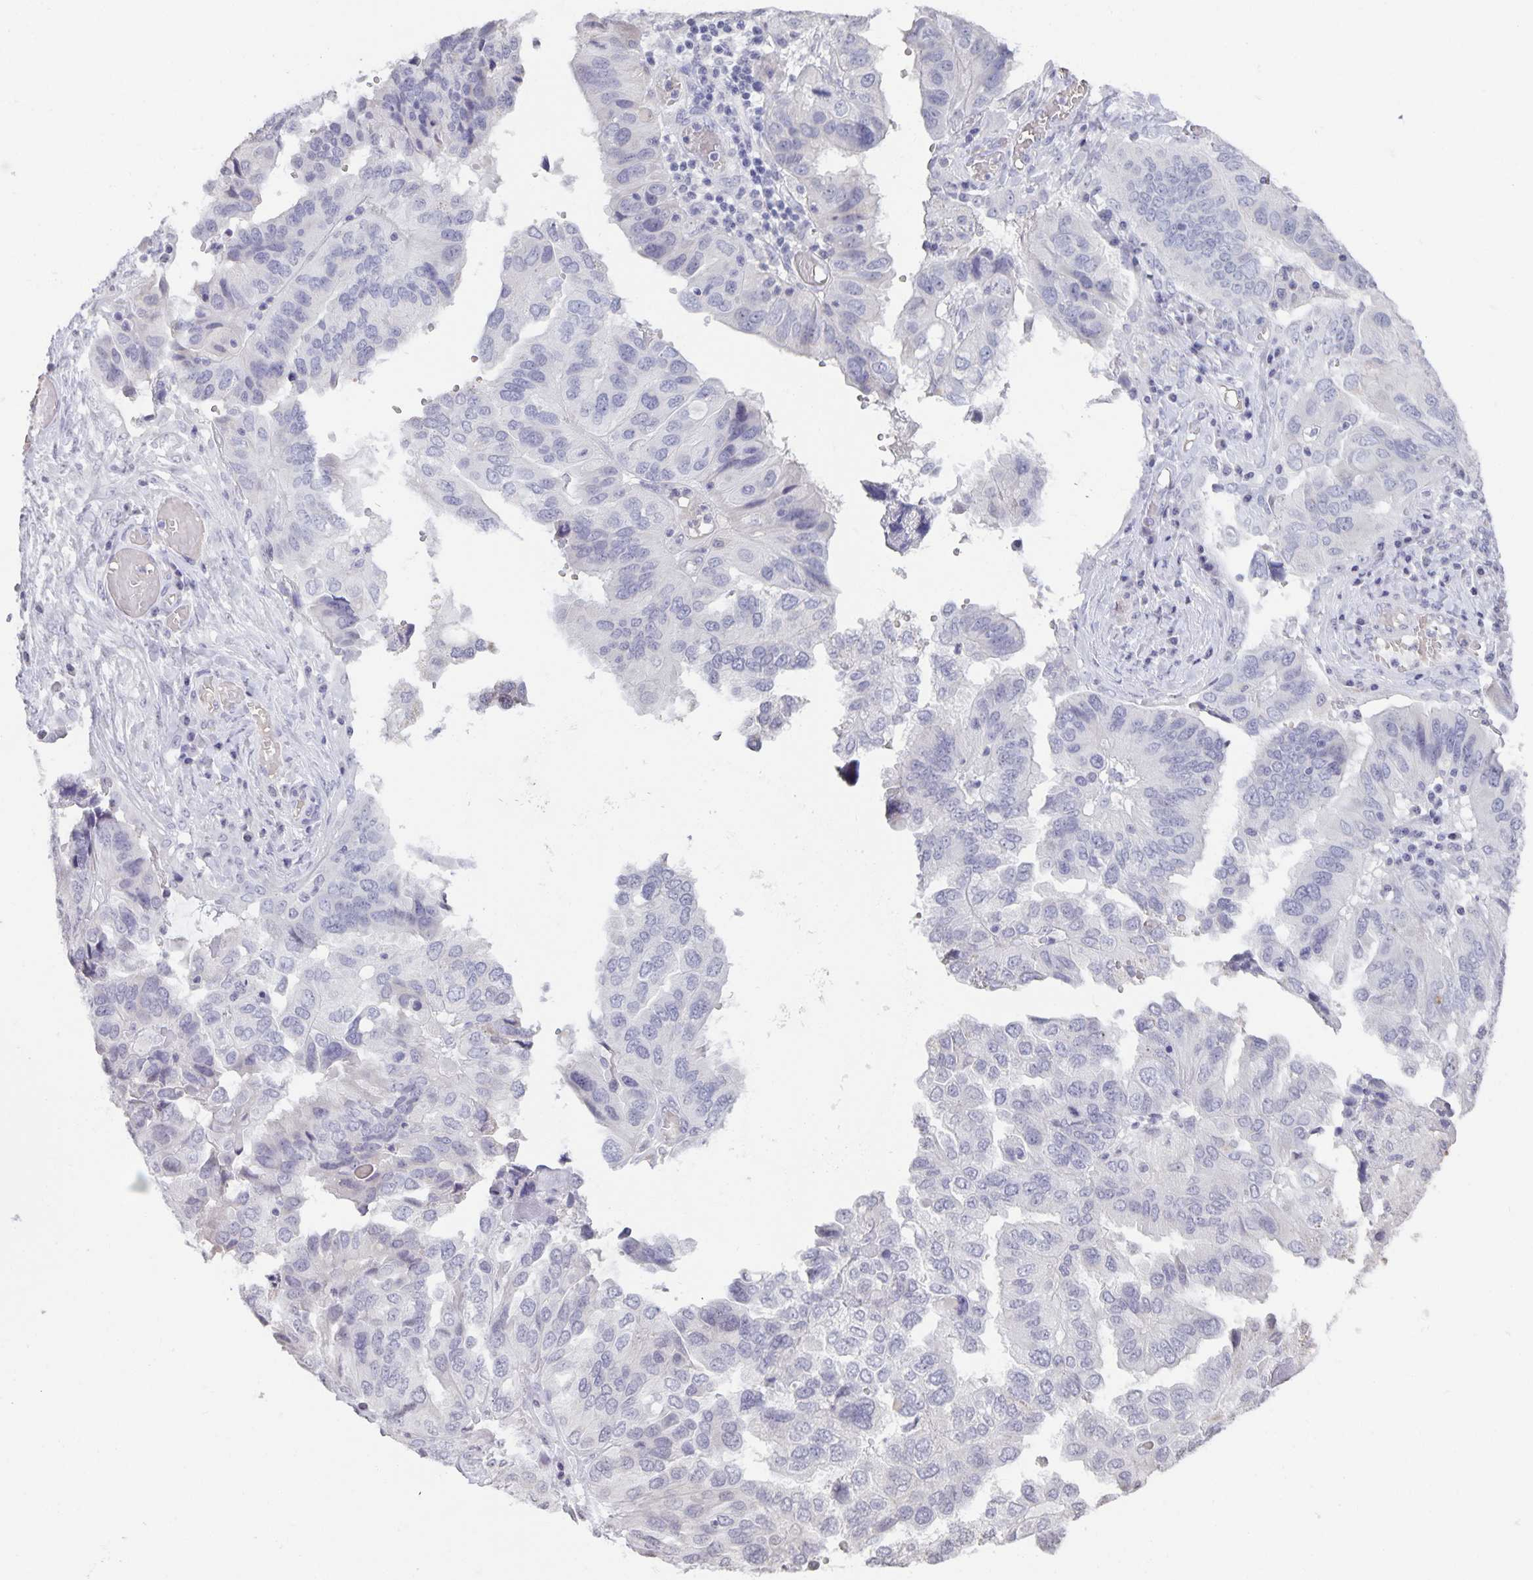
{"staining": {"intensity": "negative", "quantity": "none", "location": "none"}, "tissue": "ovarian cancer", "cell_type": "Tumor cells", "image_type": "cancer", "snomed": [{"axis": "morphology", "description": "Cystadenocarcinoma, serous, NOS"}, {"axis": "topography", "description": "Ovary"}], "caption": "Photomicrograph shows no protein expression in tumor cells of ovarian serous cystadenocarcinoma tissue.", "gene": "AQP4", "patient": {"sex": "female", "age": 79}}